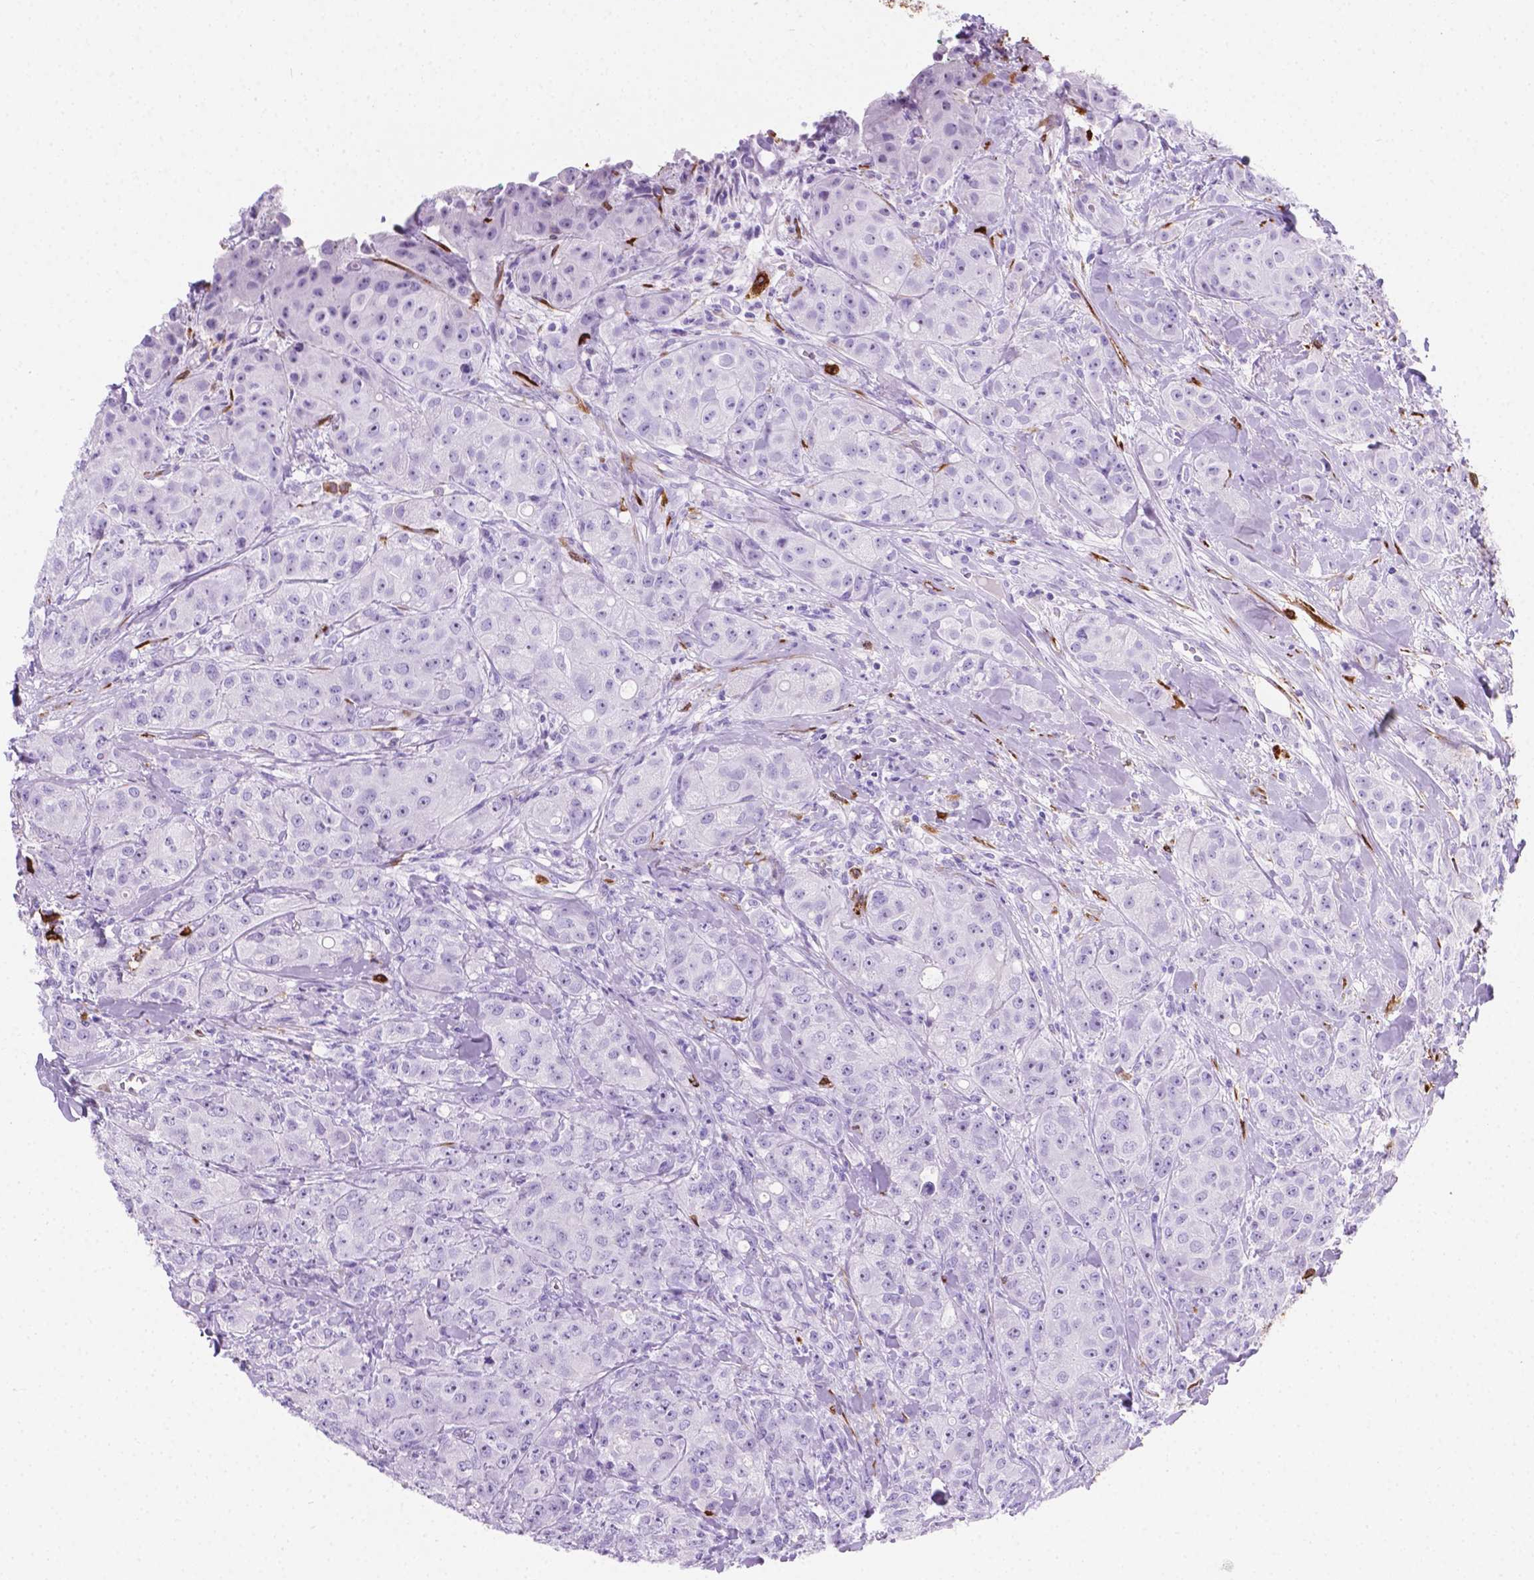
{"staining": {"intensity": "negative", "quantity": "none", "location": "none"}, "tissue": "breast cancer", "cell_type": "Tumor cells", "image_type": "cancer", "snomed": [{"axis": "morphology", "description": "Duct carcinoma"}, {"axis": "topography", "description": "Breast"}], "caption": "The histopathology image shows no significant expression in tumor cells of breast cancer (invasive ductal carcinoma).", "gene": "MACF1", "patient": {"sex": "female", "age": 43}}